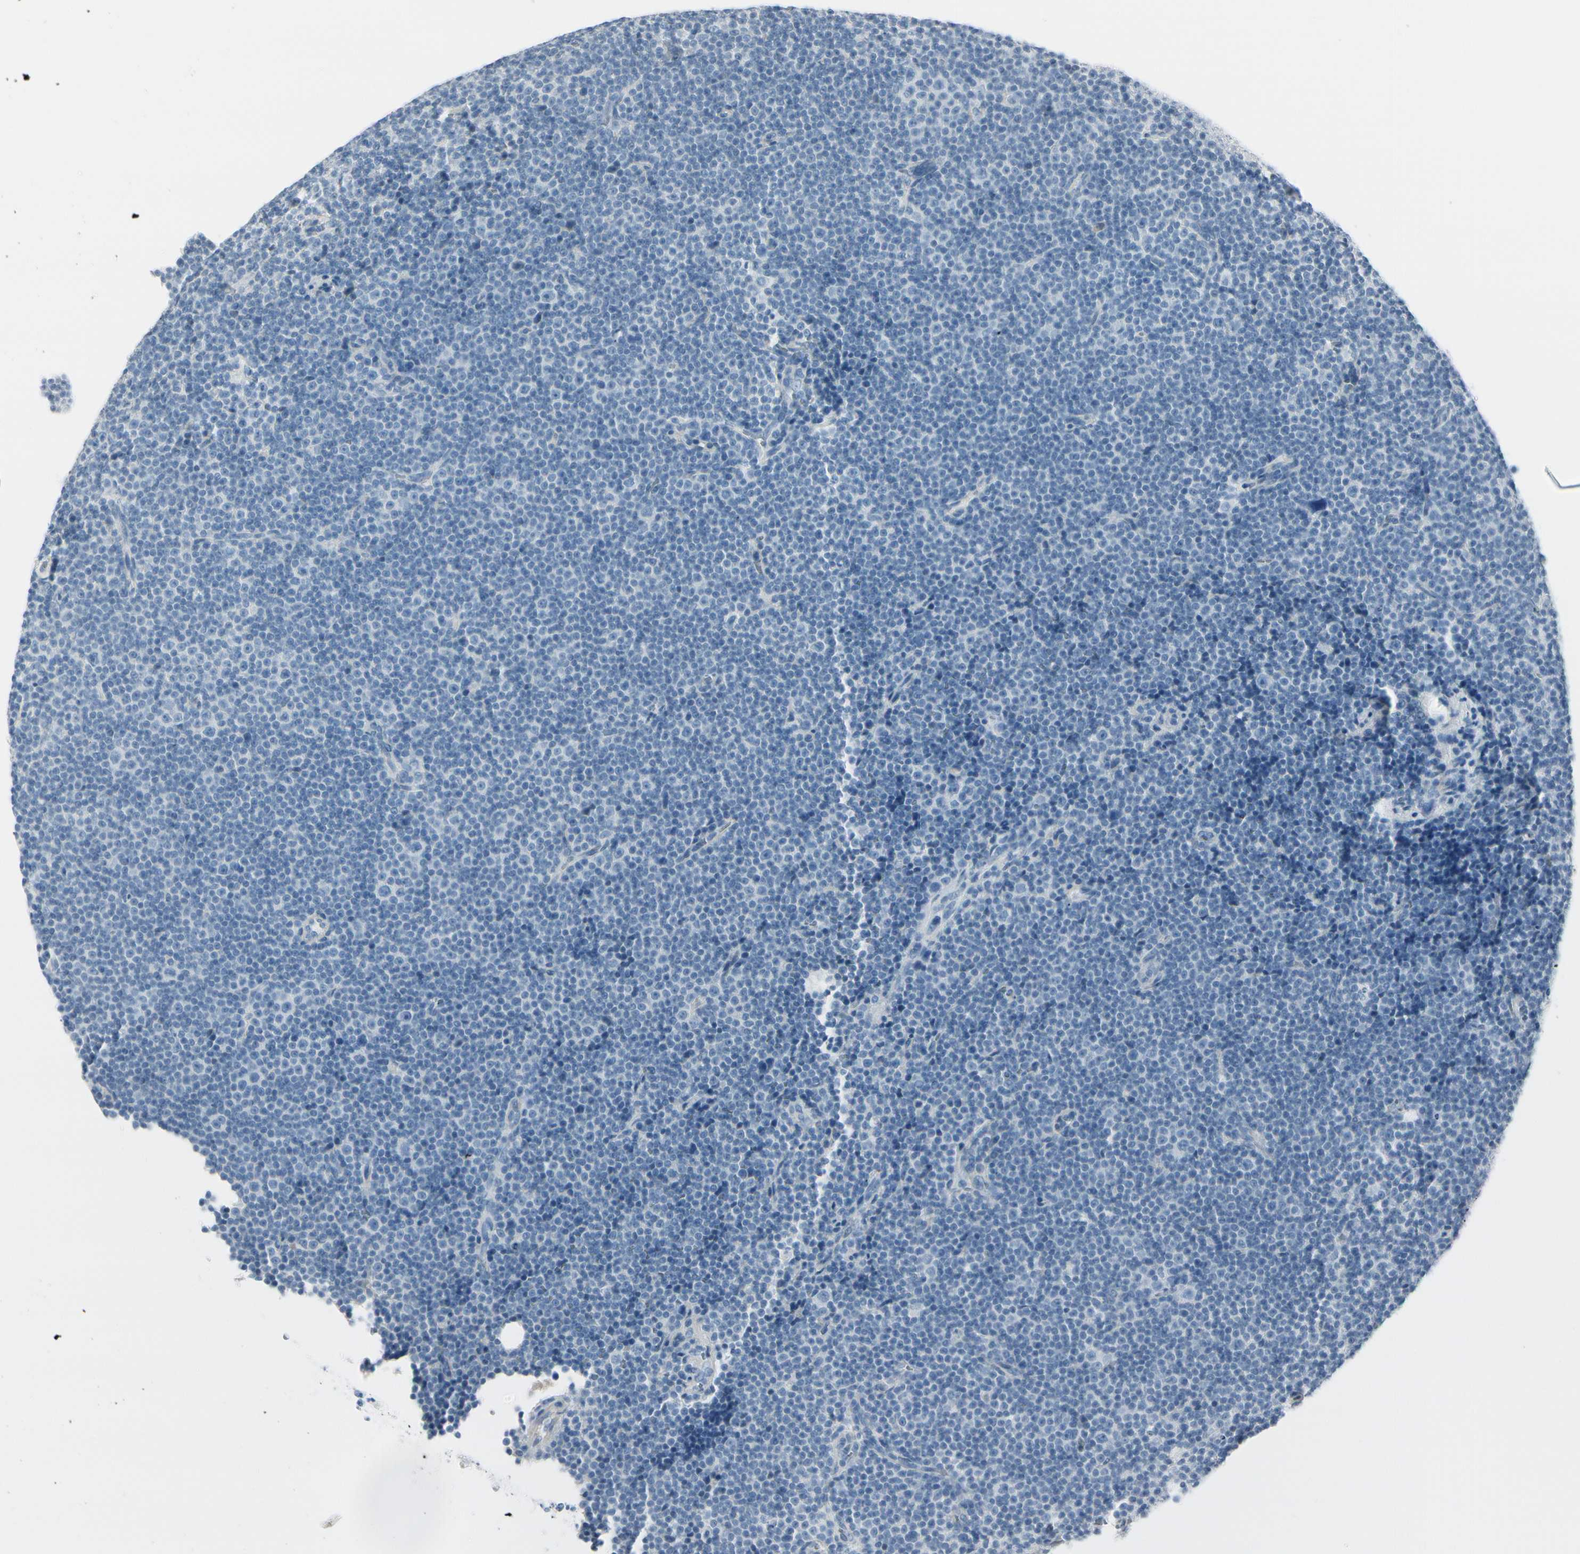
{"staining": {"intensity": "negative", "quantity": "none", "location": "none"}, "tissue": "lymphoma", "cell_type": "Tumor cells", "image_type": "cancer", "snomed": [{"axis": "morphology", "description": "Malignant lymphoma, non-Hodgkin's type, Low grade"}, {"axis": "topography", "description": "Lymph node"}], "caption": "This micrograph is of malignant lymphoma, non-Hodgkin's type (low-grade) stained with IHC to label a protein in brown with the nuclei are counter-stained blue. There is no expression in tumor cells.", "gene": "CDHR5", "patient": {"sex": "female", "age": 67}}